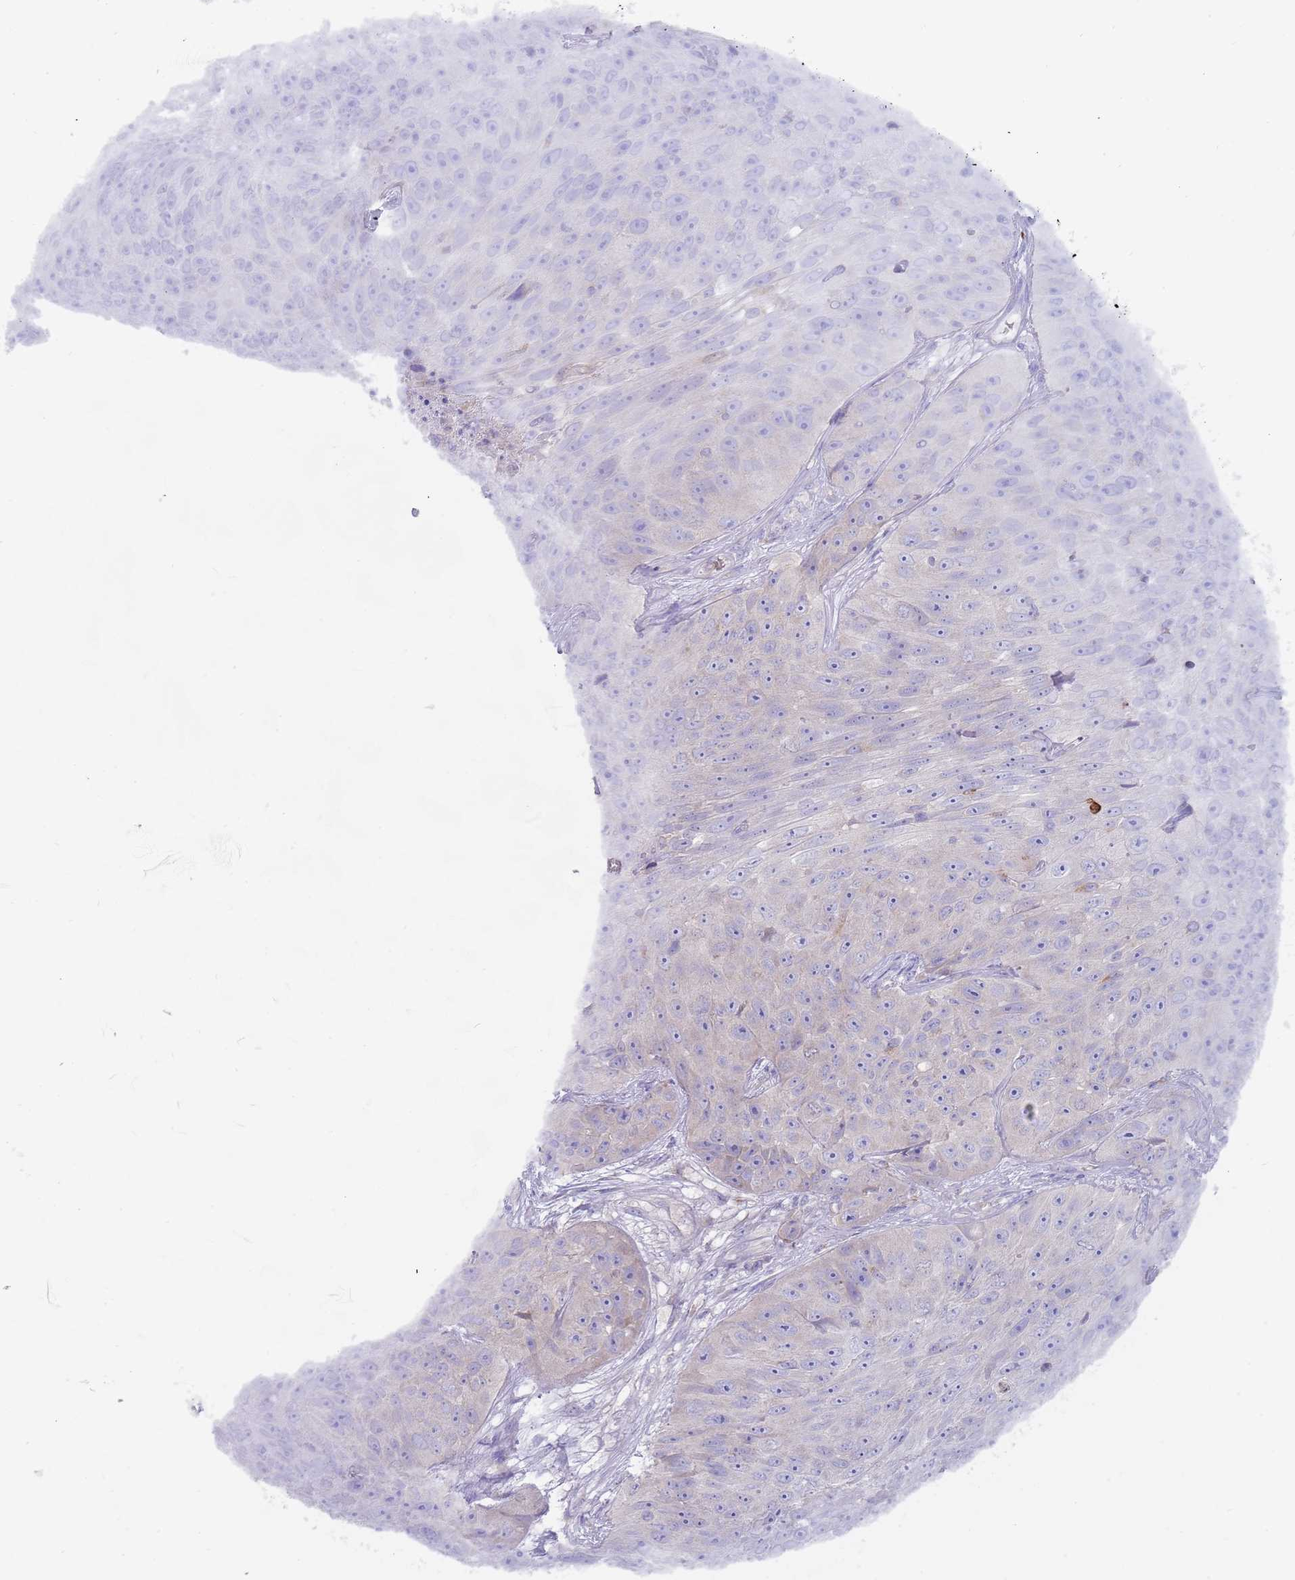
{"staining": {"intensity": "negative", "quantity": "none", "location": "none"}, "tissue": "skin cancer", "cell_type": "Tumor cells", "image_type": "cancer", "snomed": [{"axis": "morphology", "description": "Squamous cell carcinoma, NOS"}, {"axis": "topography", "description": "Skin"}], "caption": "IHC photomicrograph of squamous cell carcinoma (skin) stained for a protein (brown), which exhibits no expression in tumor cells.", "gene": "TMEM251", "patient": {"sex": "female", "age": 87}}